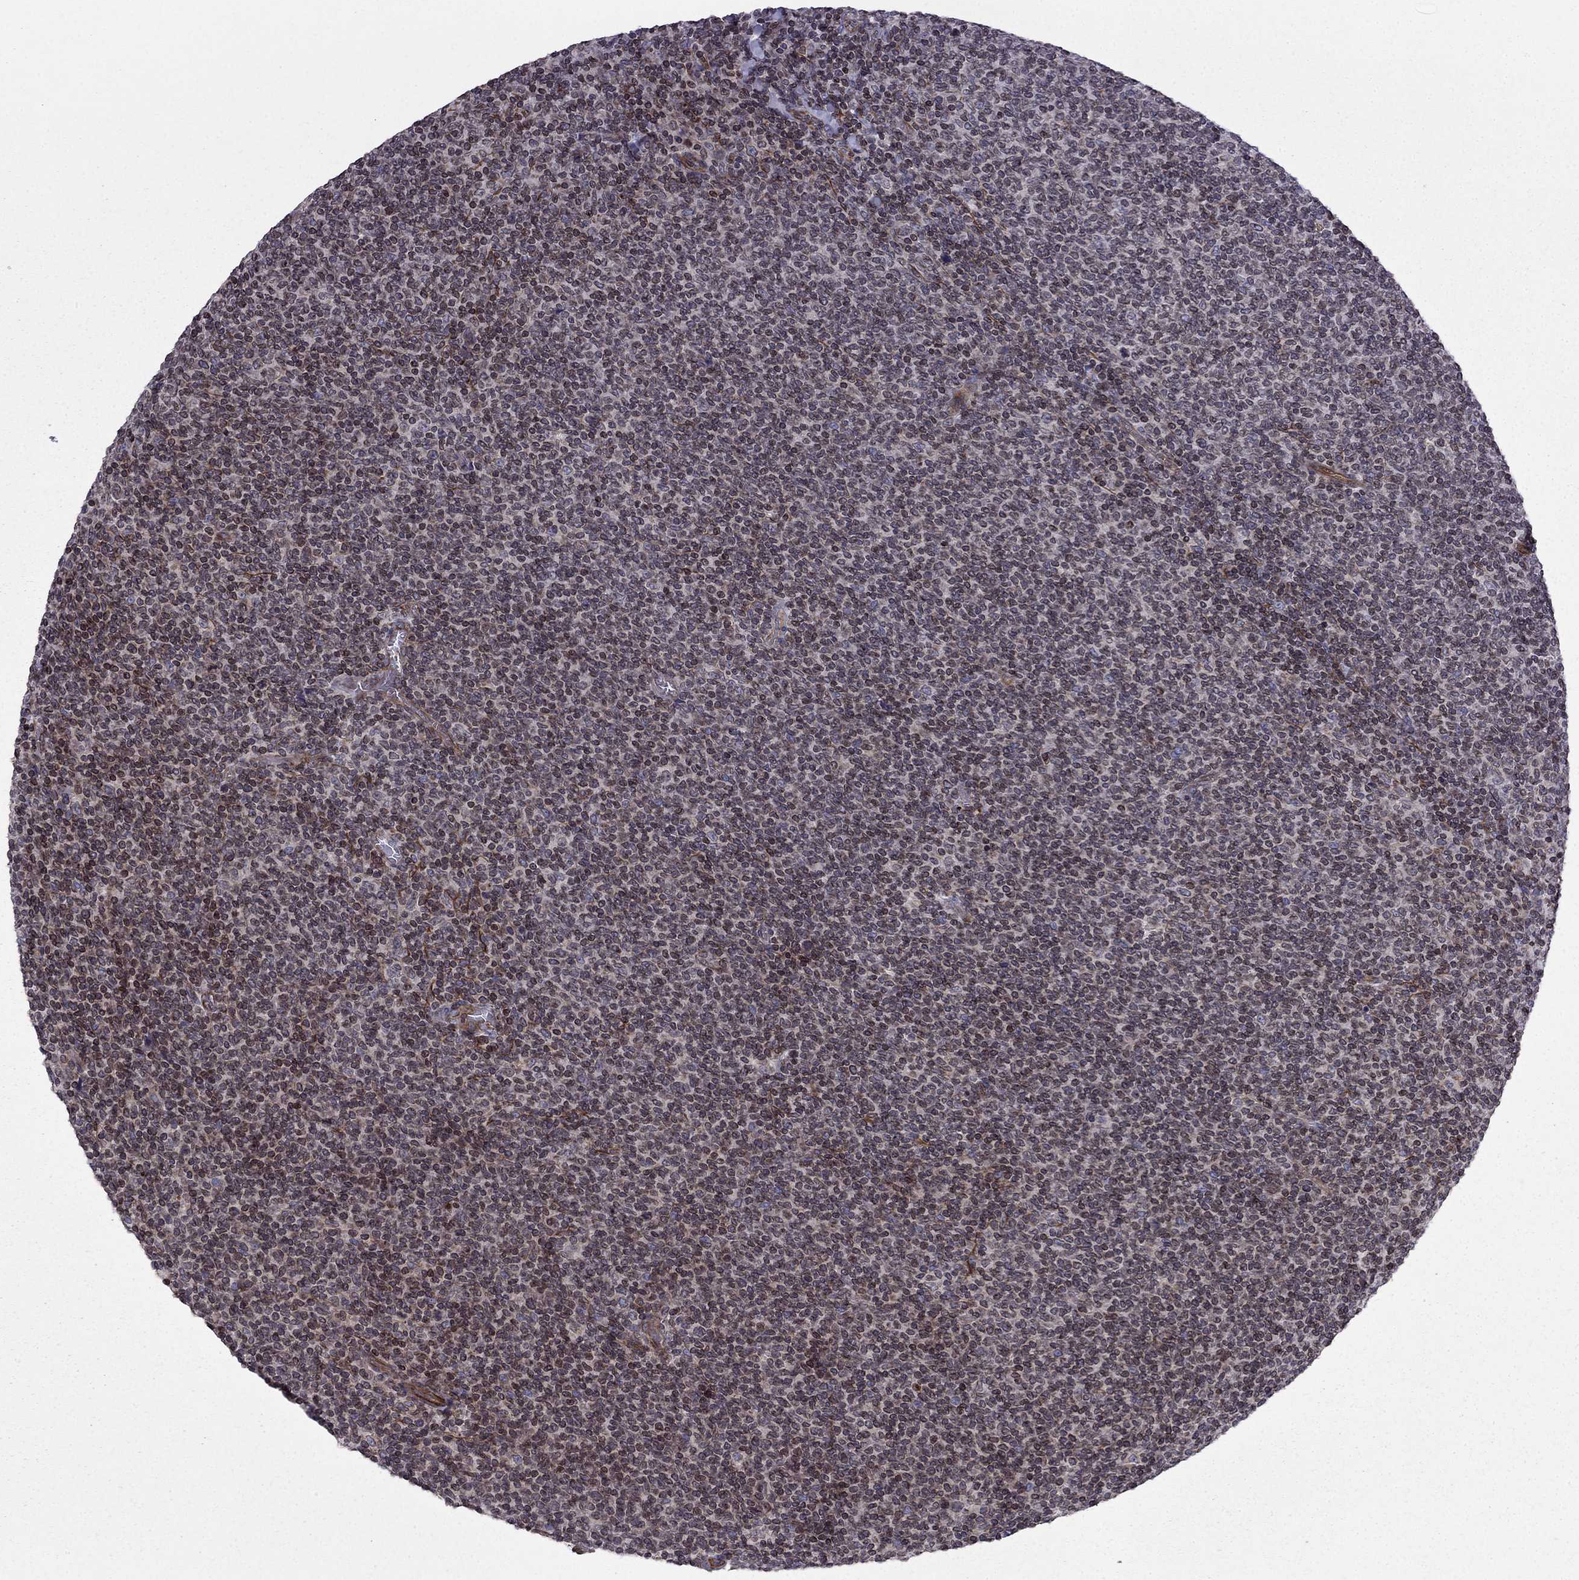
{"staining": {"intensity": "moderate", "quantity": "<25%", "location": "nuclear"}, "tissue": "lymphoma", "cell_type": "Tumor cells", "image_type": "cancer", "snomed": [{"axis": "morphology", "description": "Malignant lymphoma, non-Hodgkin's type, Low grade"}, {"axis": "topography", "description": "Lymph node"}], "caption": "Immunohistochemistry (IHC) micrograph of neoplastic tissue: low-grade malignant lymphoma, non-Hodgkin's type stained using immunohistochemistry (IHC) demonstrates low levels of moderate protein expression localized specifically in the nuclear of tumor cells, appearing as a nuclear brown color.", "gene": "CDC42BPA", "patient": {"sex": "male", "age": 52}}